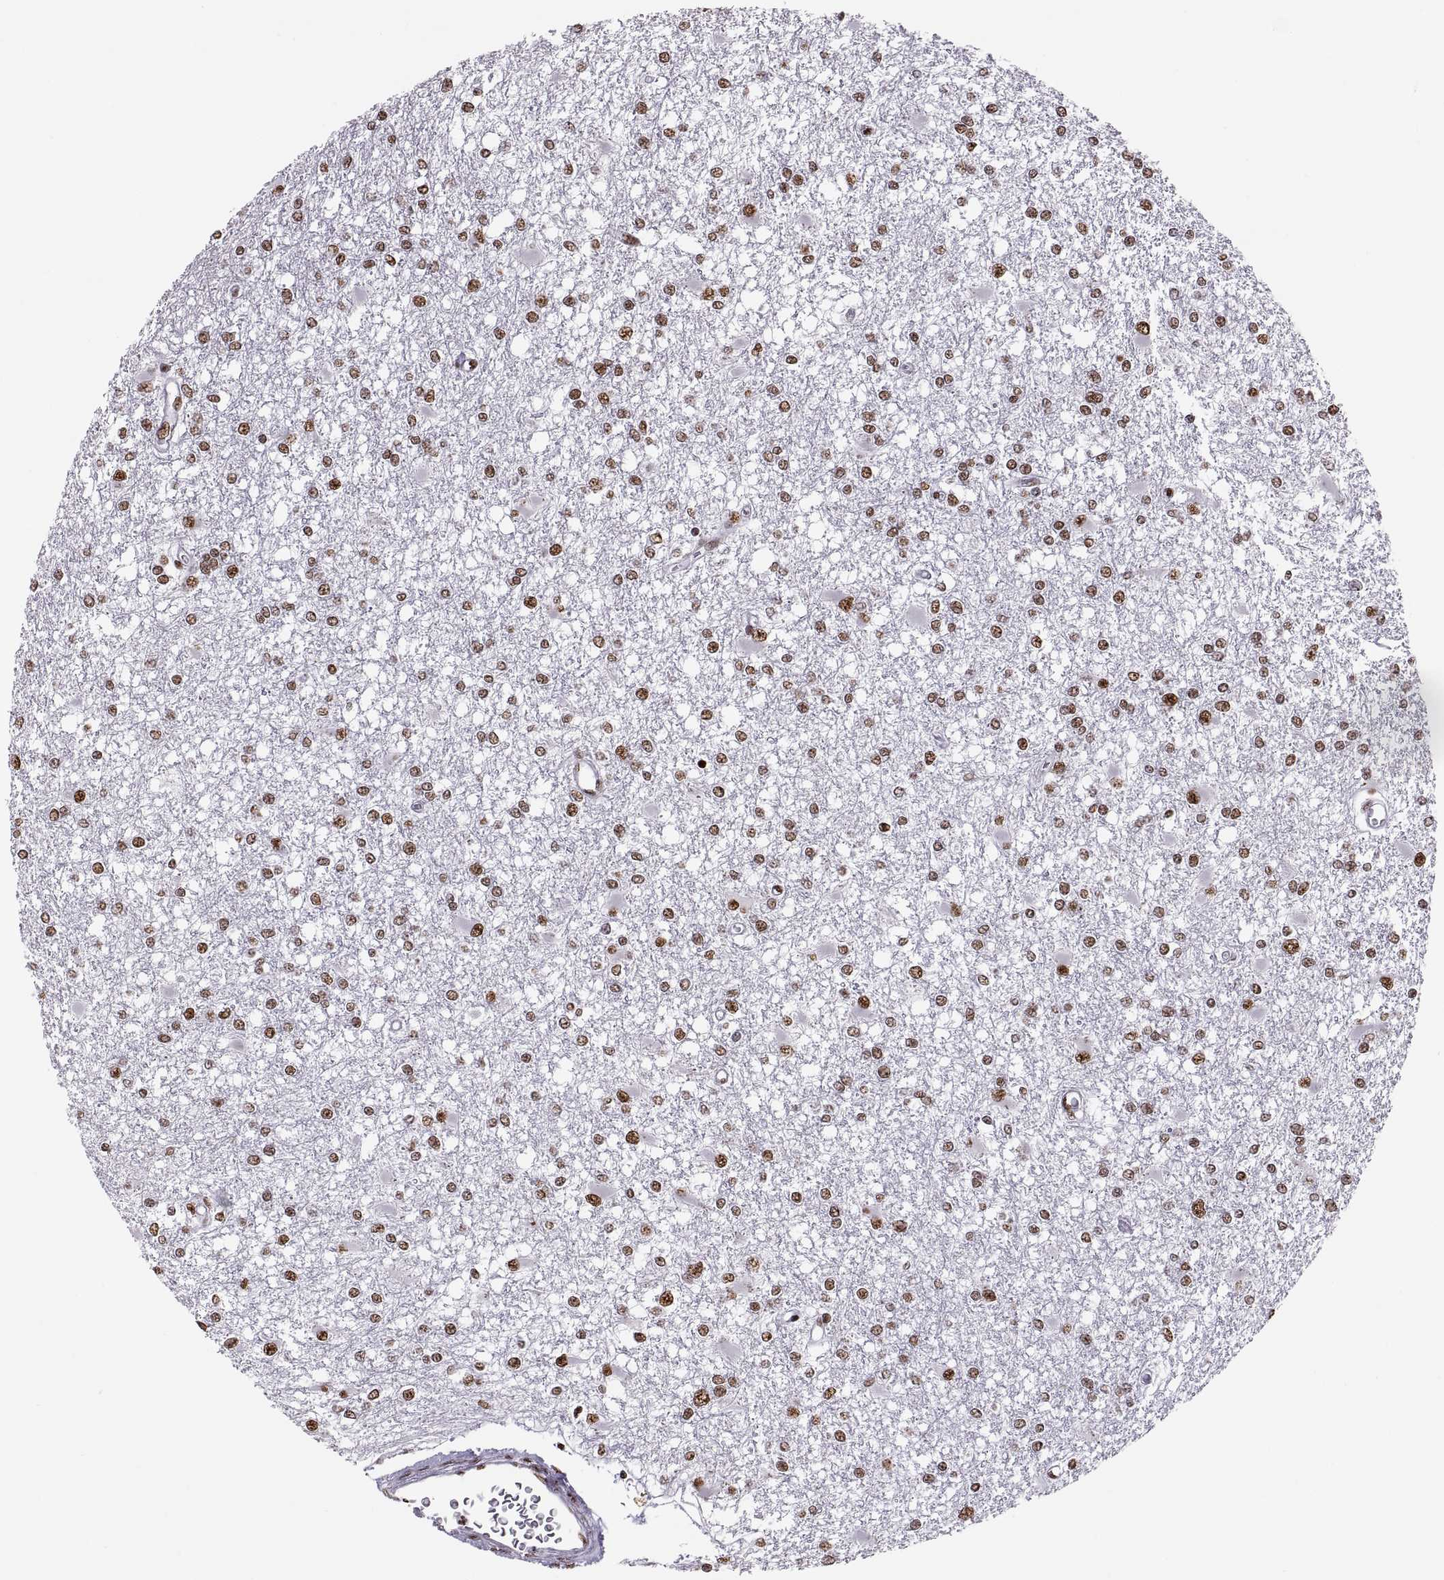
{"staining": {"intensity": "moderate", "quantity": ">75%", "location": "nuclear"}, "tissue": "glioma", "cell_type": "Tumor cells", "image_type": "cancer", "snomed": [{"axis": "morphology", "description": "Glioma, malignant, High grade"}, {"axis": "topography", "description": "Cerebral cortex"}], "caption": "High-grade glioma (malignant) was stained to show a protein in brown. There is medium levels of moderate nuclear expression in approximately >75% of tumor cells. (DAB (3,3'-diaminobenzidine) = brown stain, brightfield microscopy at high magnification).", "gene": "SNAI1", "patient": {"sex": "male", "age": 79}}